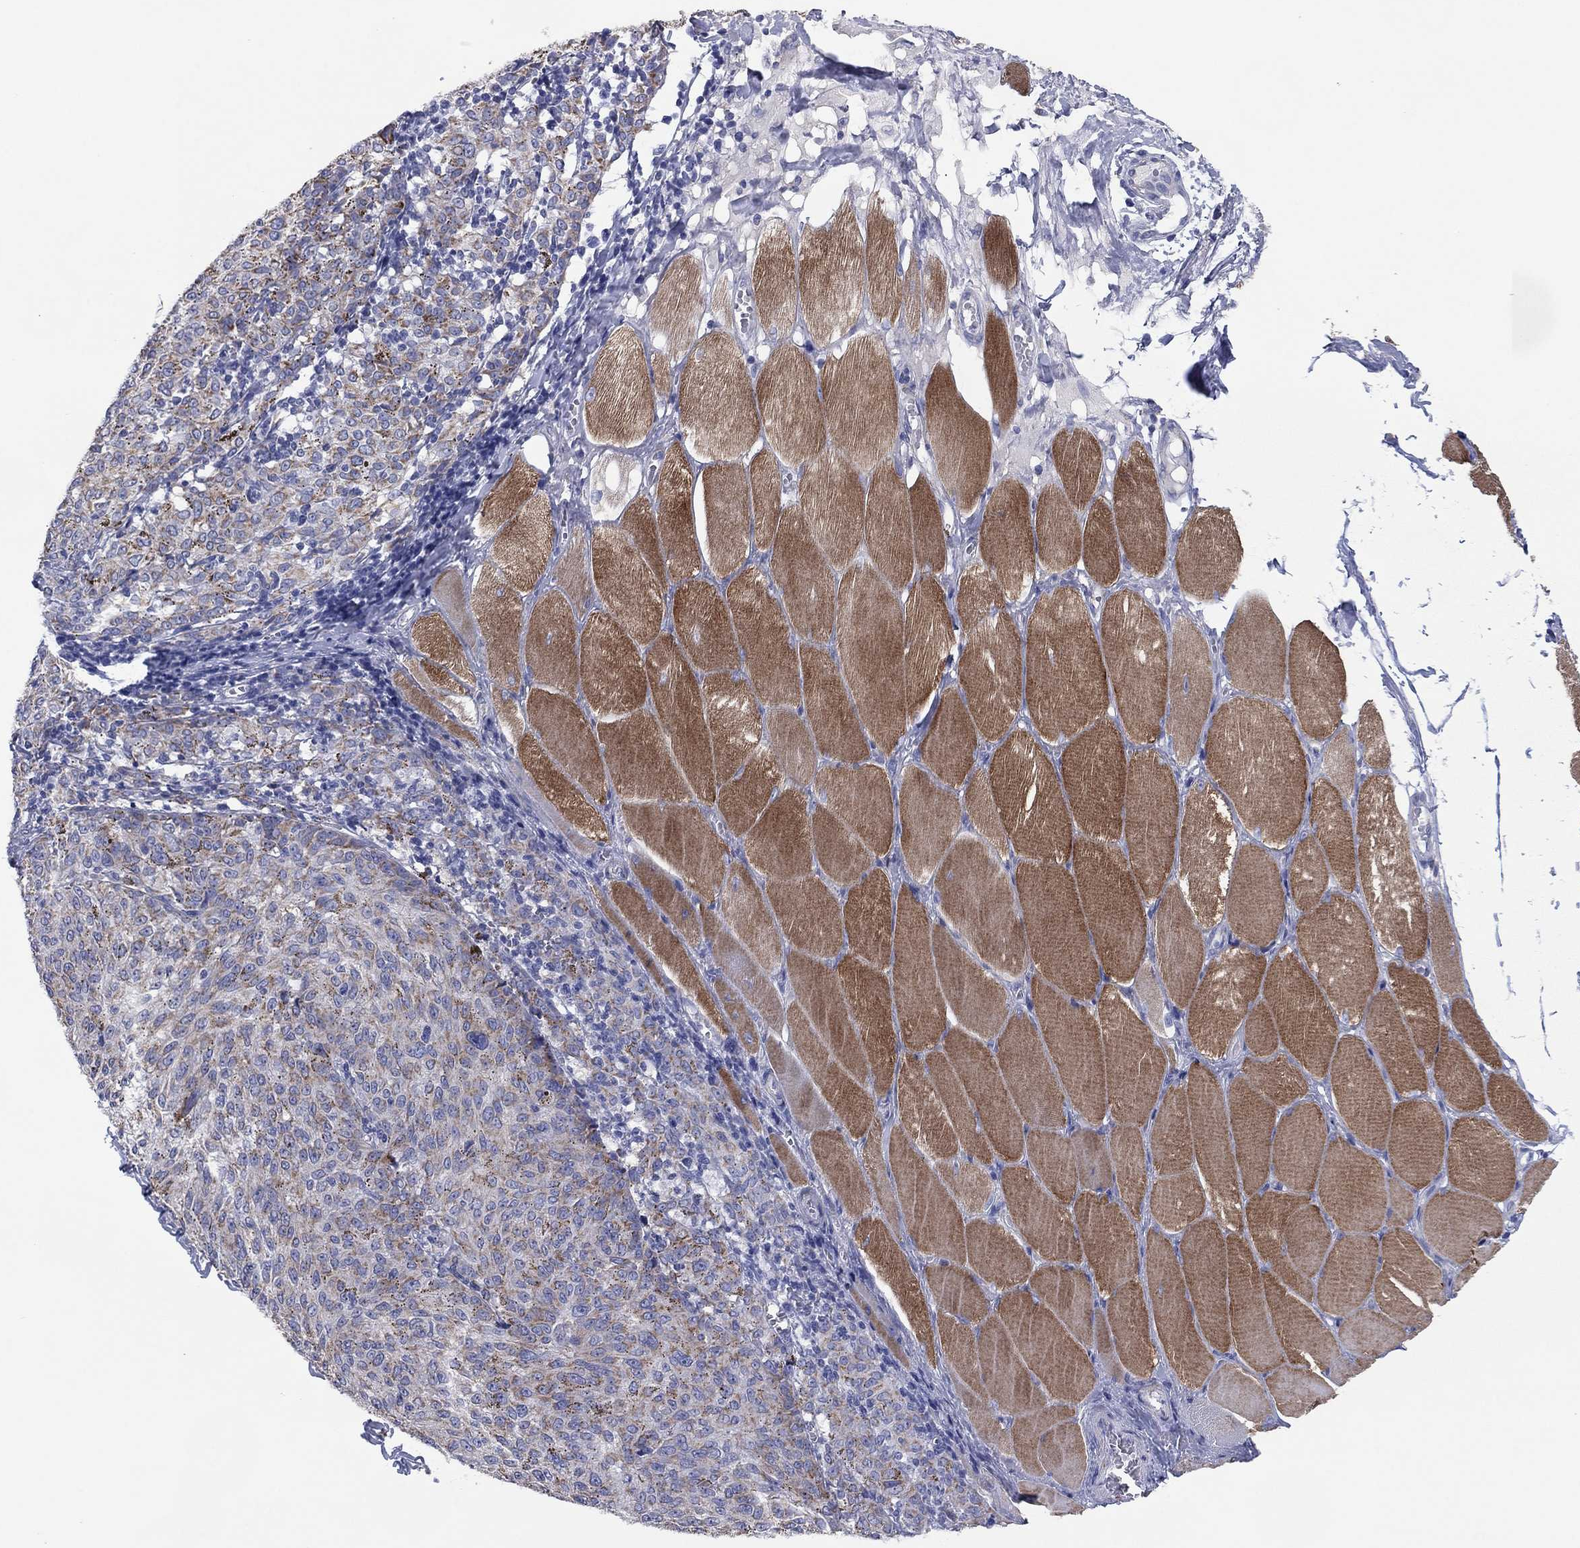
{"staining": {"intensity": "moderate", "quantity": "25%-75%", "location": "cytoplasmic/membranous"}, "tissue": "melanoma", "cell_type": "Tumor cells", "image_type": "cancer", "snomed": [{"axis": "morphology", "description": "Malignant melanoma, NOS"}, {"axis": "topography", "description": "Skin"}], "caption": "Immunohistochemical staining of malignant melanoma exhibits medium levels of moderate cytoplasmic/membranous protein positivity in approximately 25%-75% of tumor cells.", "gene": "MGST3", "patient": {"sex": "female", "age": 72}}